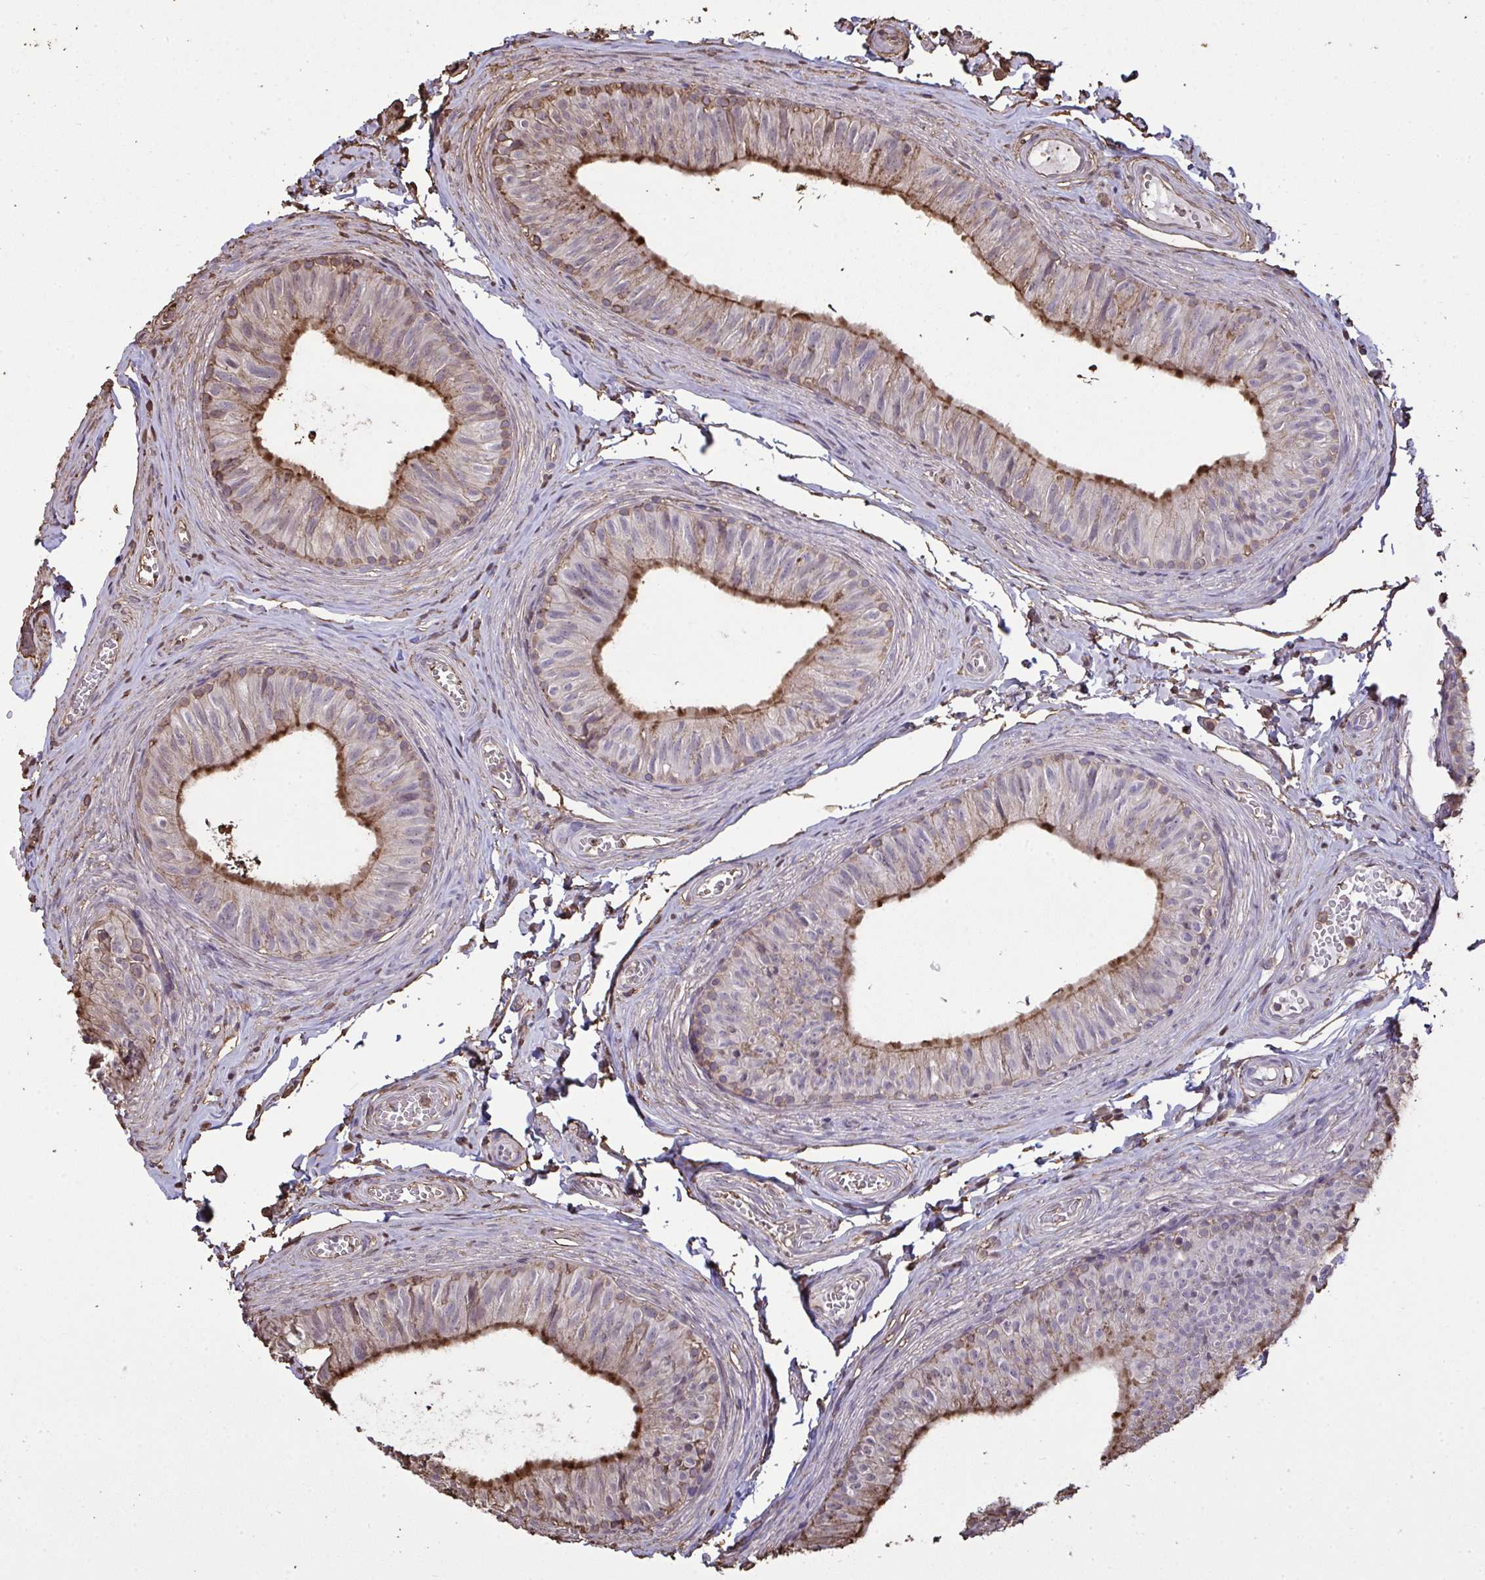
{"staining": {"intensity": "moderate", "quantity": "25%-75%", "location": "cytoplasmic/membranous"}, "tissue": "epididymis", "cell_type": "Glandular cells", "image_type": "normal", "snomed": [{"axis": "morphology", "description": "Normal tissue, NOS"}, {"axis": "topography", "description": "Epididymis, spermatic cord, NOS"}, {"axis": "topography", "description": "Epididymis"}, {"axis": "topography", "description": "Peripheral nerve tissue"}], "caption": "The micrograph shows staining of normal epididymis, revealing moderate cytoplasmic/membranous protein staining (brown color) within glandular cells.", "gene": "ANXA5", "patient": {"sex": "male", "age": 29}}